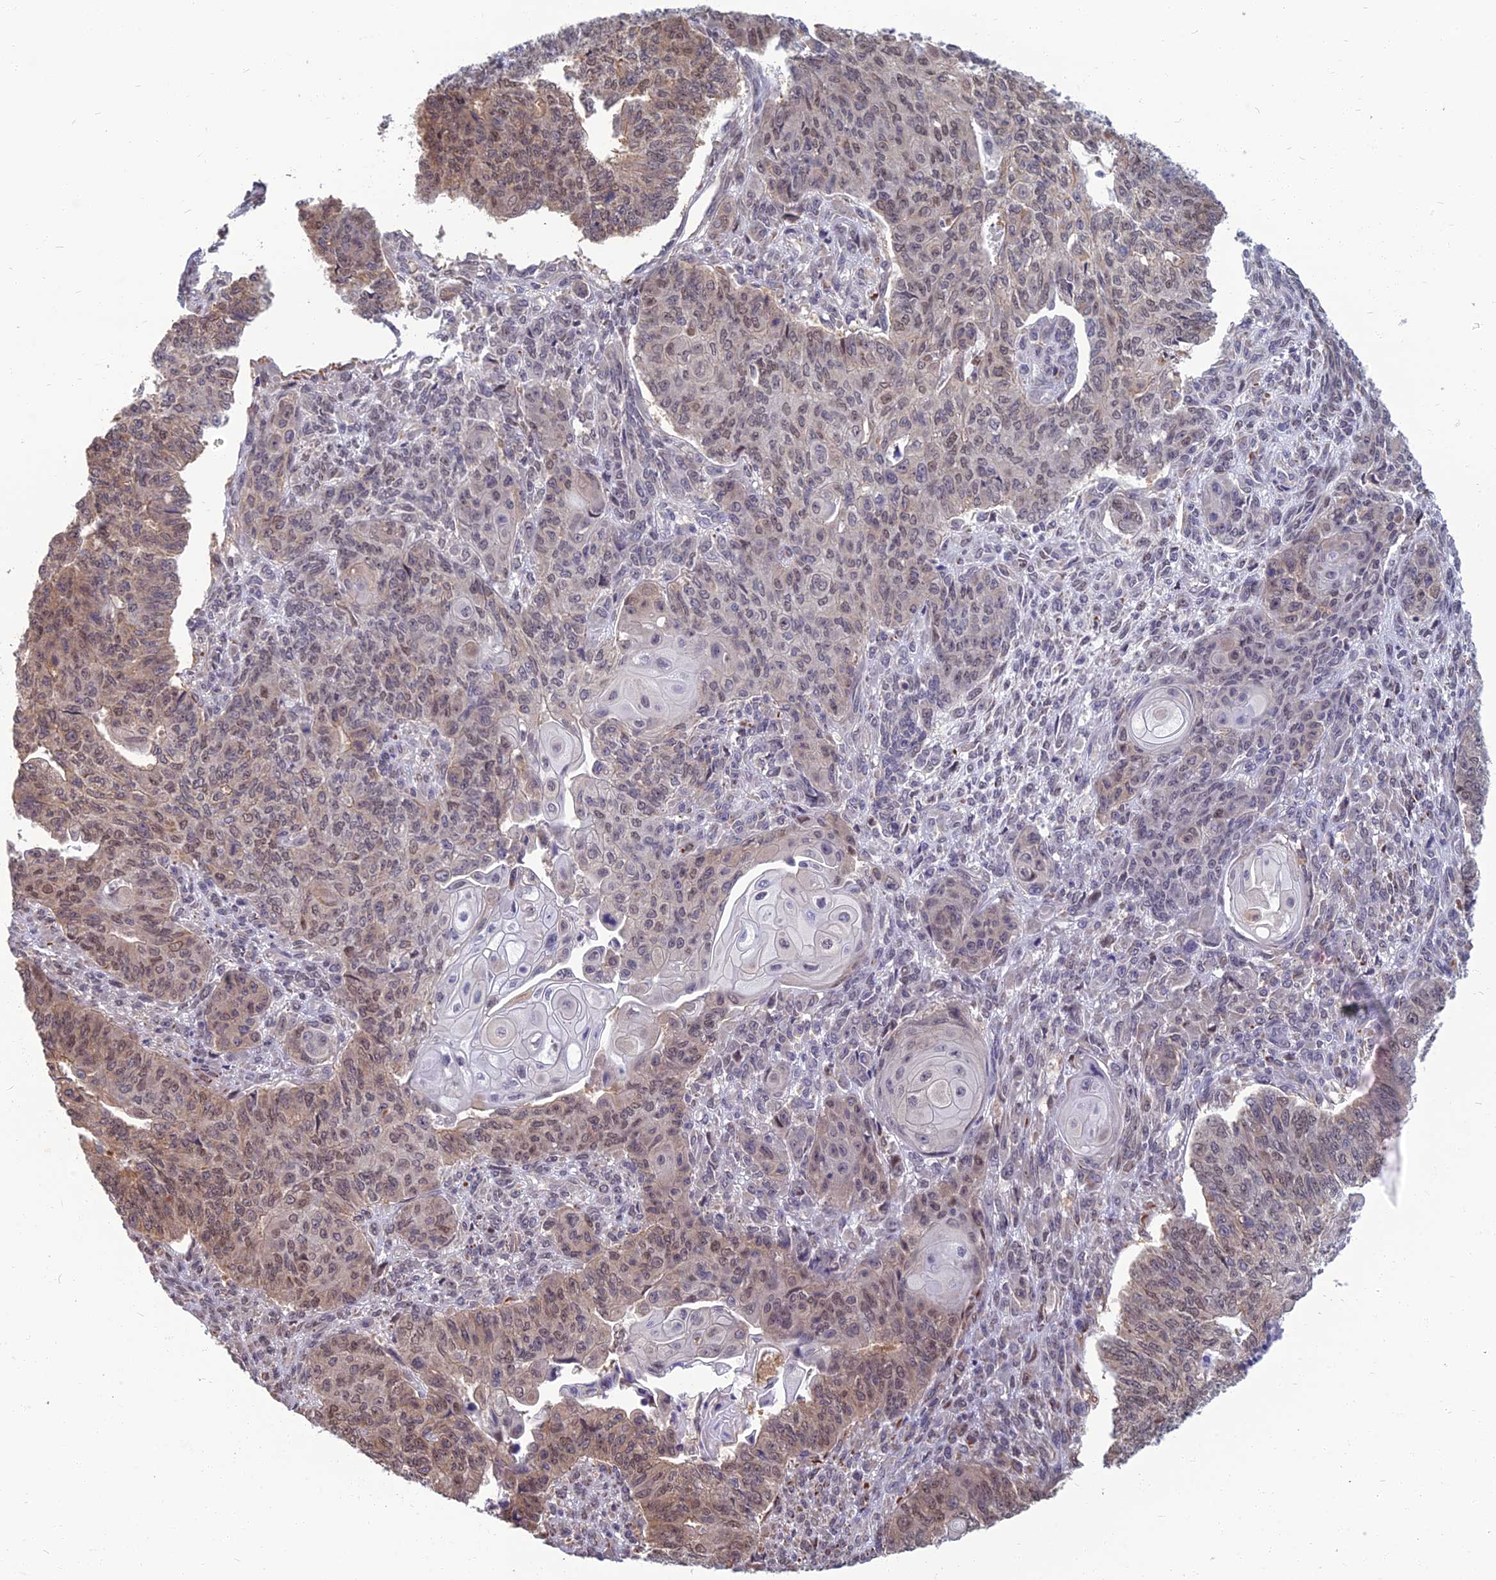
{"staining": {"intensity": "moderate", "quantity": "25%-75%", "location": "nuclear"}, "tissue": "endometrial cancer", "cell_type": "Tumor cells", "image_type": "cancer", "snomed": [{"axis": "morphology", "description": "Adenocarcinoma, NOS"}, {"axis": "topography", "description": "Endometrium"}], "caption": "High-power microscopy captured an IHC photomicrograph of endometrial adenocarcinoma, revealing moderate nuclear positivity in about 25%-75% of tumor cells. The protein is stained brown, and the nuclei are stained in blue (DAB IHC with brightfield microscopy, high magnification).", "gene": "NR4A3", "patient": {"sex": "female", "age": 32}}